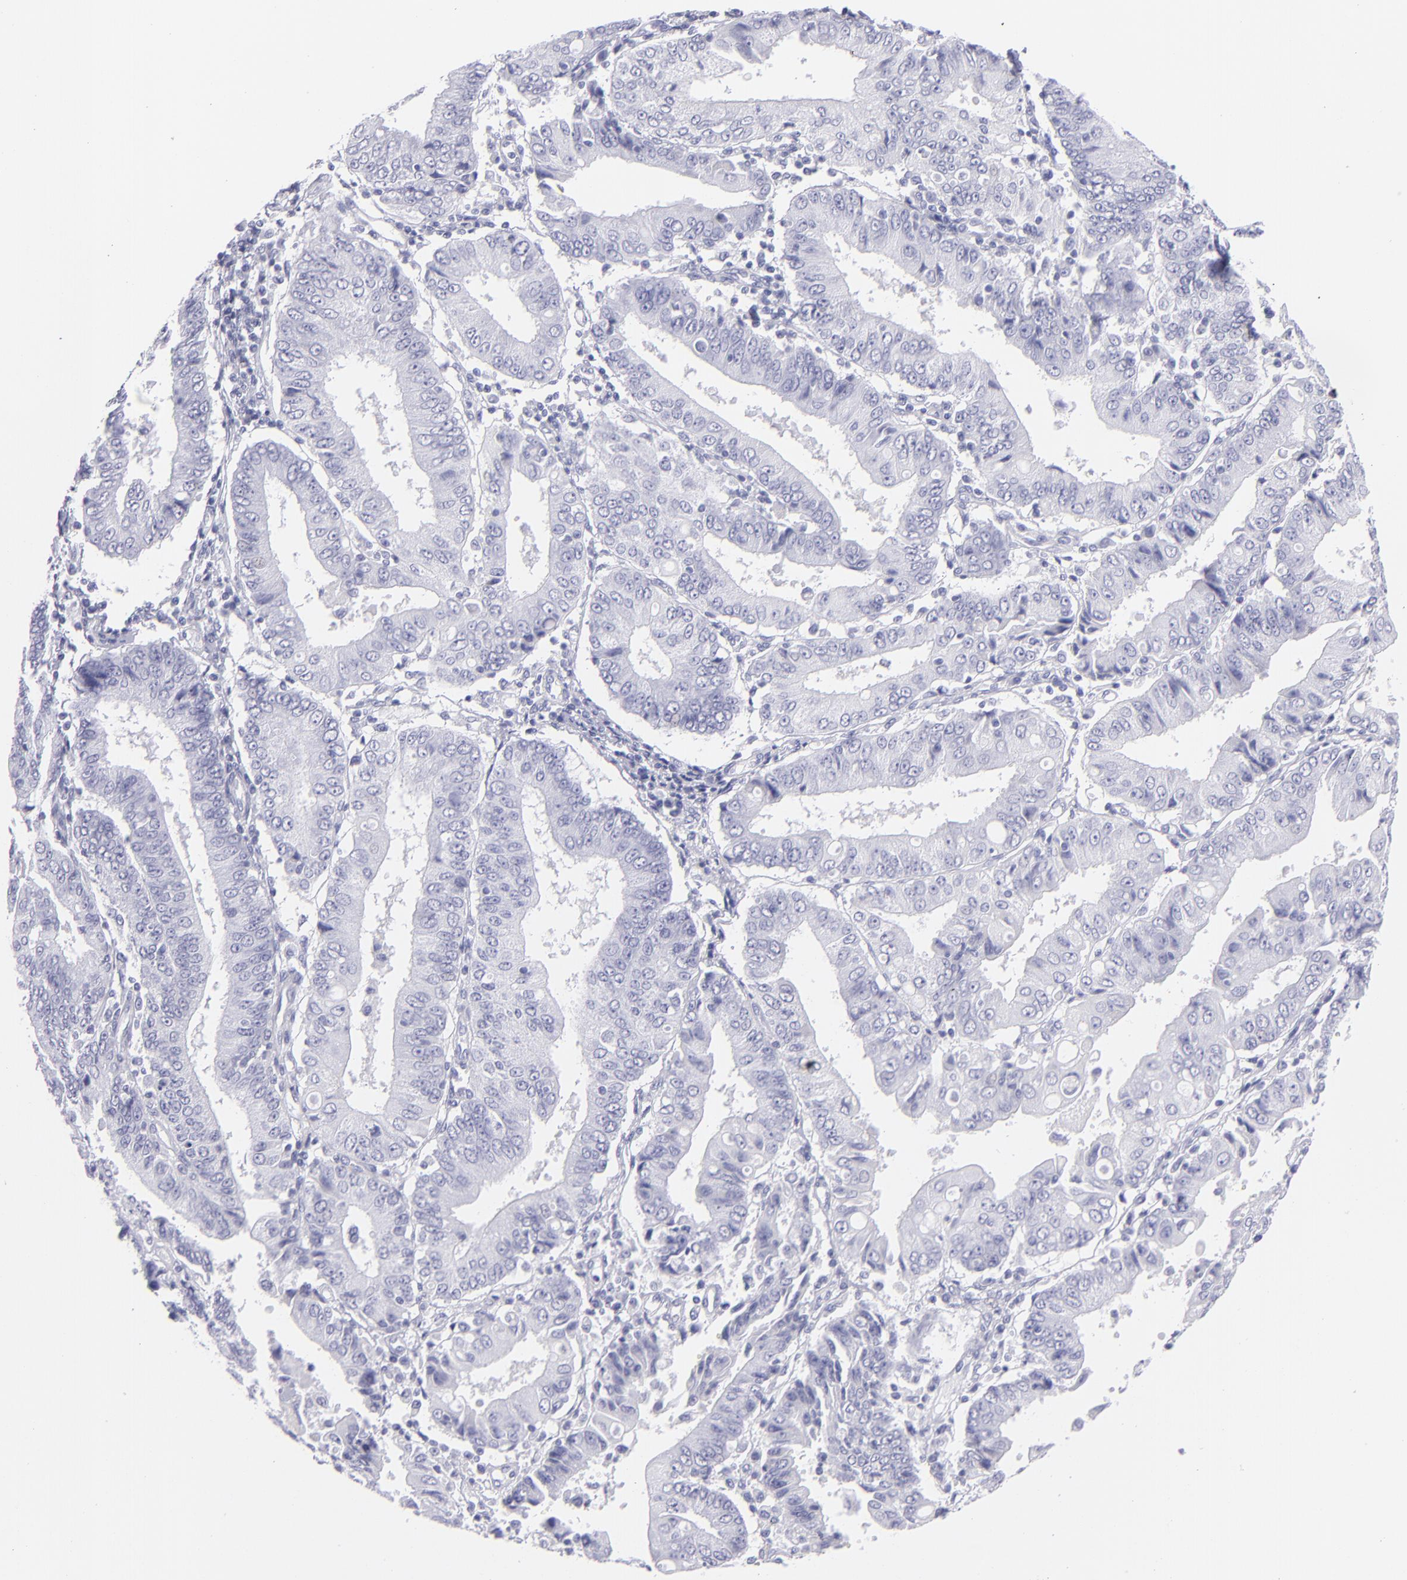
{"staining": {"intensity": "negative", "quantity": "none", "location": "none"}, "tissue": "endometrial cancer", "cell_type": "Tumor cells", "image_type": "cancer", "snomed": [{"axis": "morphology", "description": "Adenocarcinoma, NOS"}, {"axis": "topography", "description": "Endometrium"}], "caption": "DAB (3,3'-diaminobenzidine) immunohistochemical staining of human adenocarcinoma (endometrial) shows no significant staining in tumor cells.", "gene": "PRPH", "patient": {"sex": "female", "age": 75}}